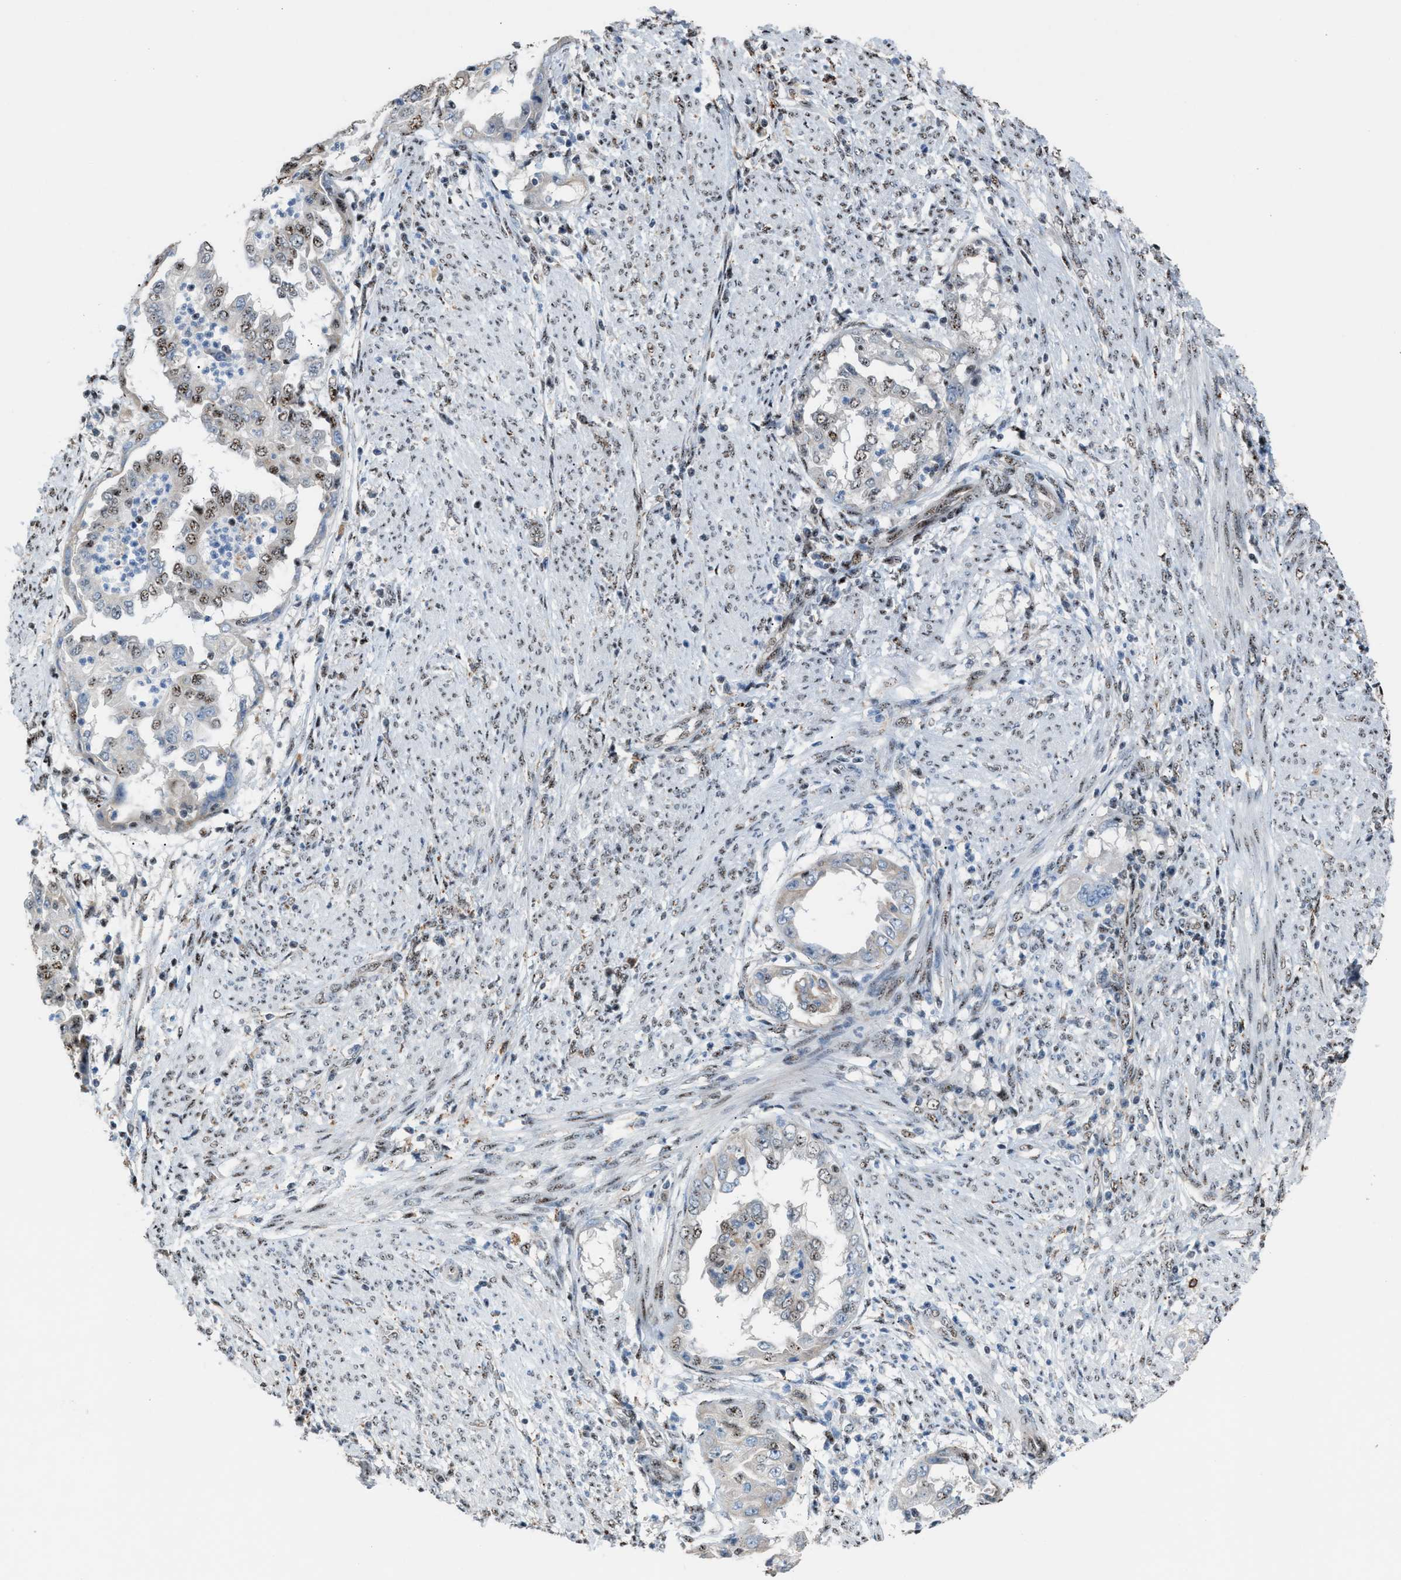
{"staining": {"intensity": "moderate", "quantity": "25%-75%", "location": "nuclear"}, "tissue": "endometrial cancer", "cell_type": "Tumor cells", "image_type": "cancer", "snomed": [{"axis": "morphology", "description": "Adenocarcinoma, NOS"}, {"axis": "topography", "description": "Endometrium"}], "caption": "Adenocarcinoma (endometrial) stained with a brown dye displays moderate nuclear positive positivity in approximately 25%-75% of tumor cells.", "gene": "CENPP", "patient": {"sex": "female", "age": 85}}